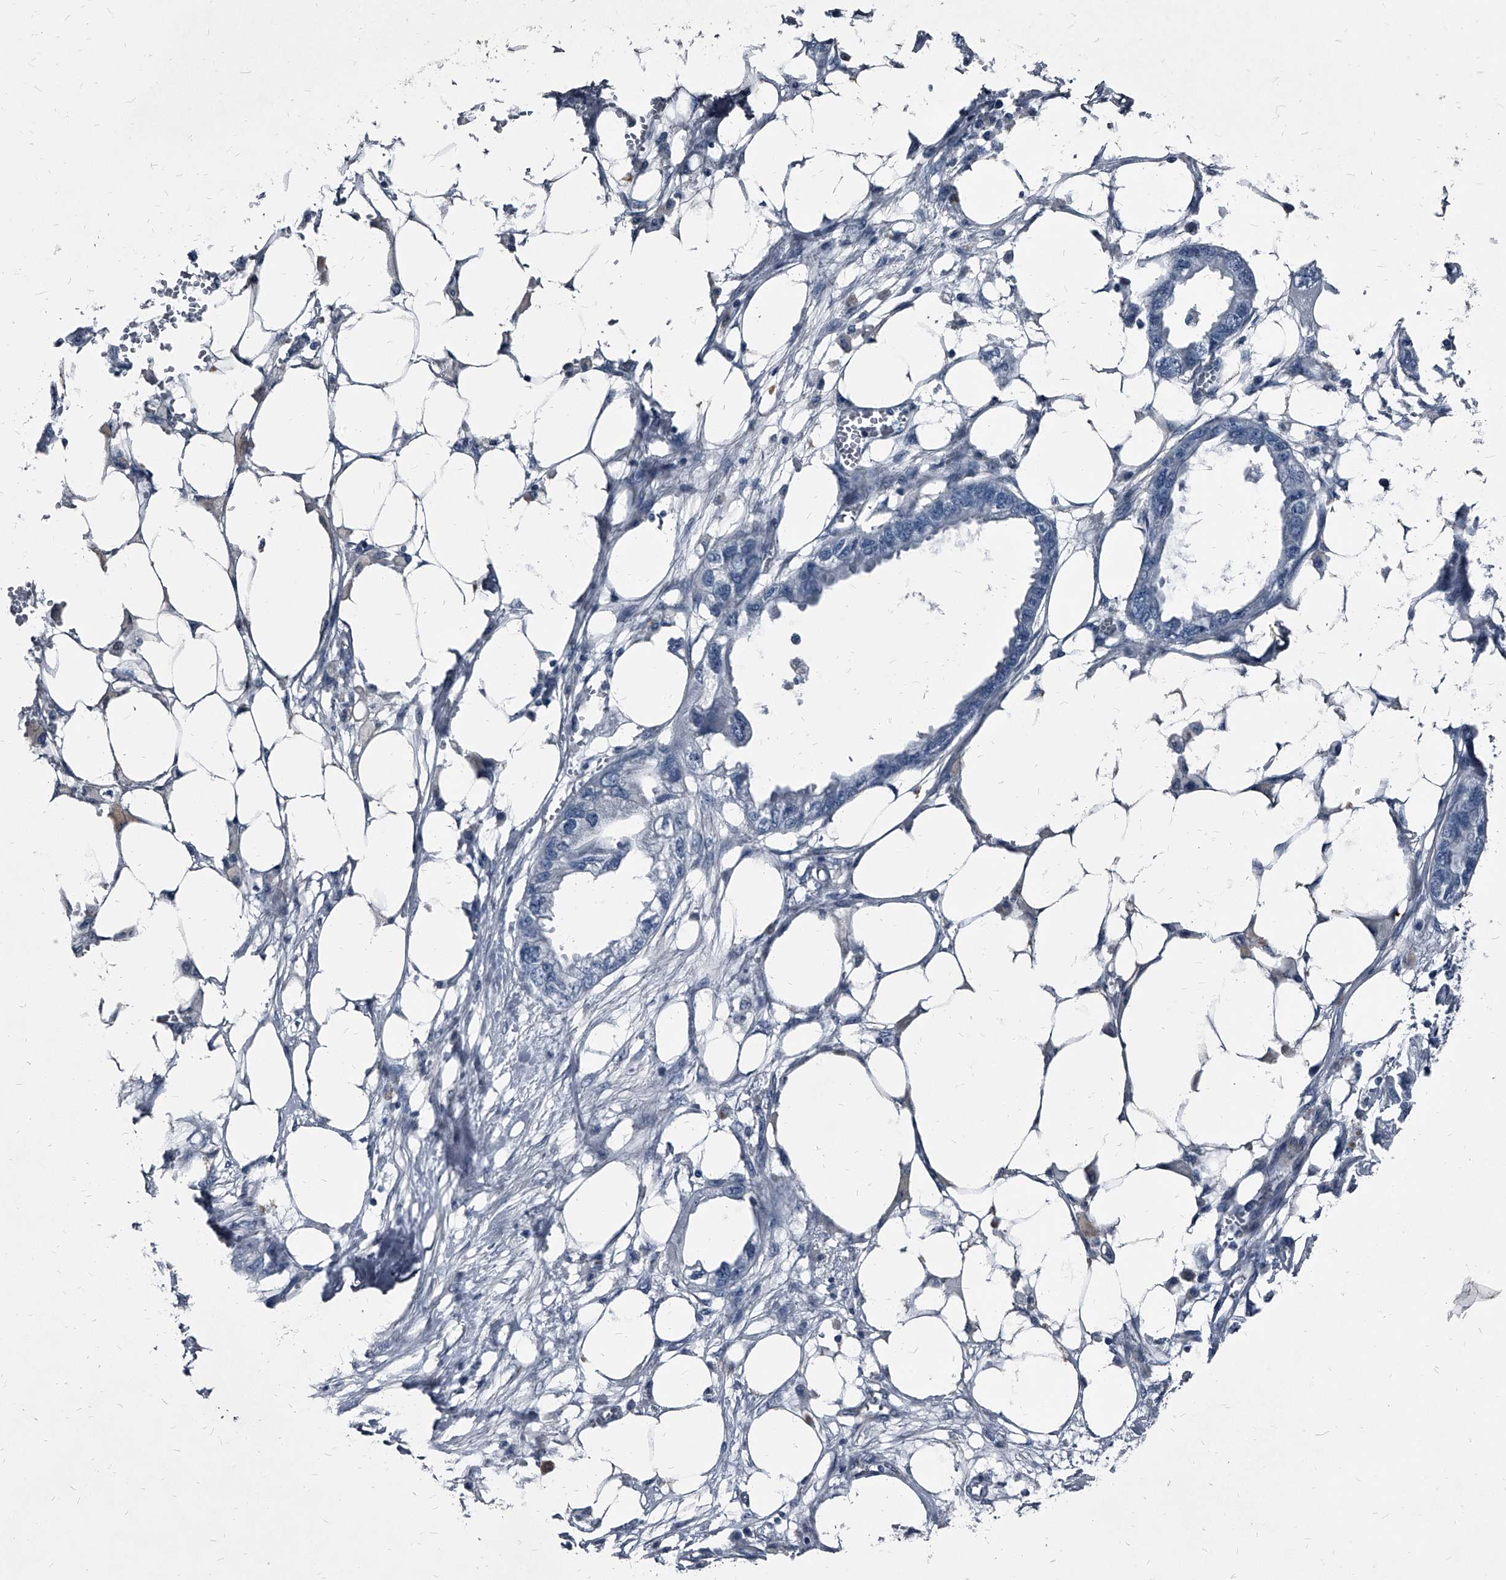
{"staining": {"intensity": "negative", "quantity": "none", "location": "none"}, "tissue": "endometrial cancer", "cell_type": "Tumor cells", "image_type": "cancer", "snomed": [{"axis": "morphology", "description": "Adenocarcinoma, NOS"}, {"axis": "morphology", "description": "Adenocarcinoma, metastatic, NOS"}, {"axis": "topography", "description": "Adipose tissue"}, {"axis": "topography", "description": "Endometrium"}], "caption": "This is an IHC histopathology image of metastatic adenocarcinoma (endometrial). There is no expression in tumor cells.", "gene": "PGLYRP3", "patient": {"sex": "female", "age": 67}}